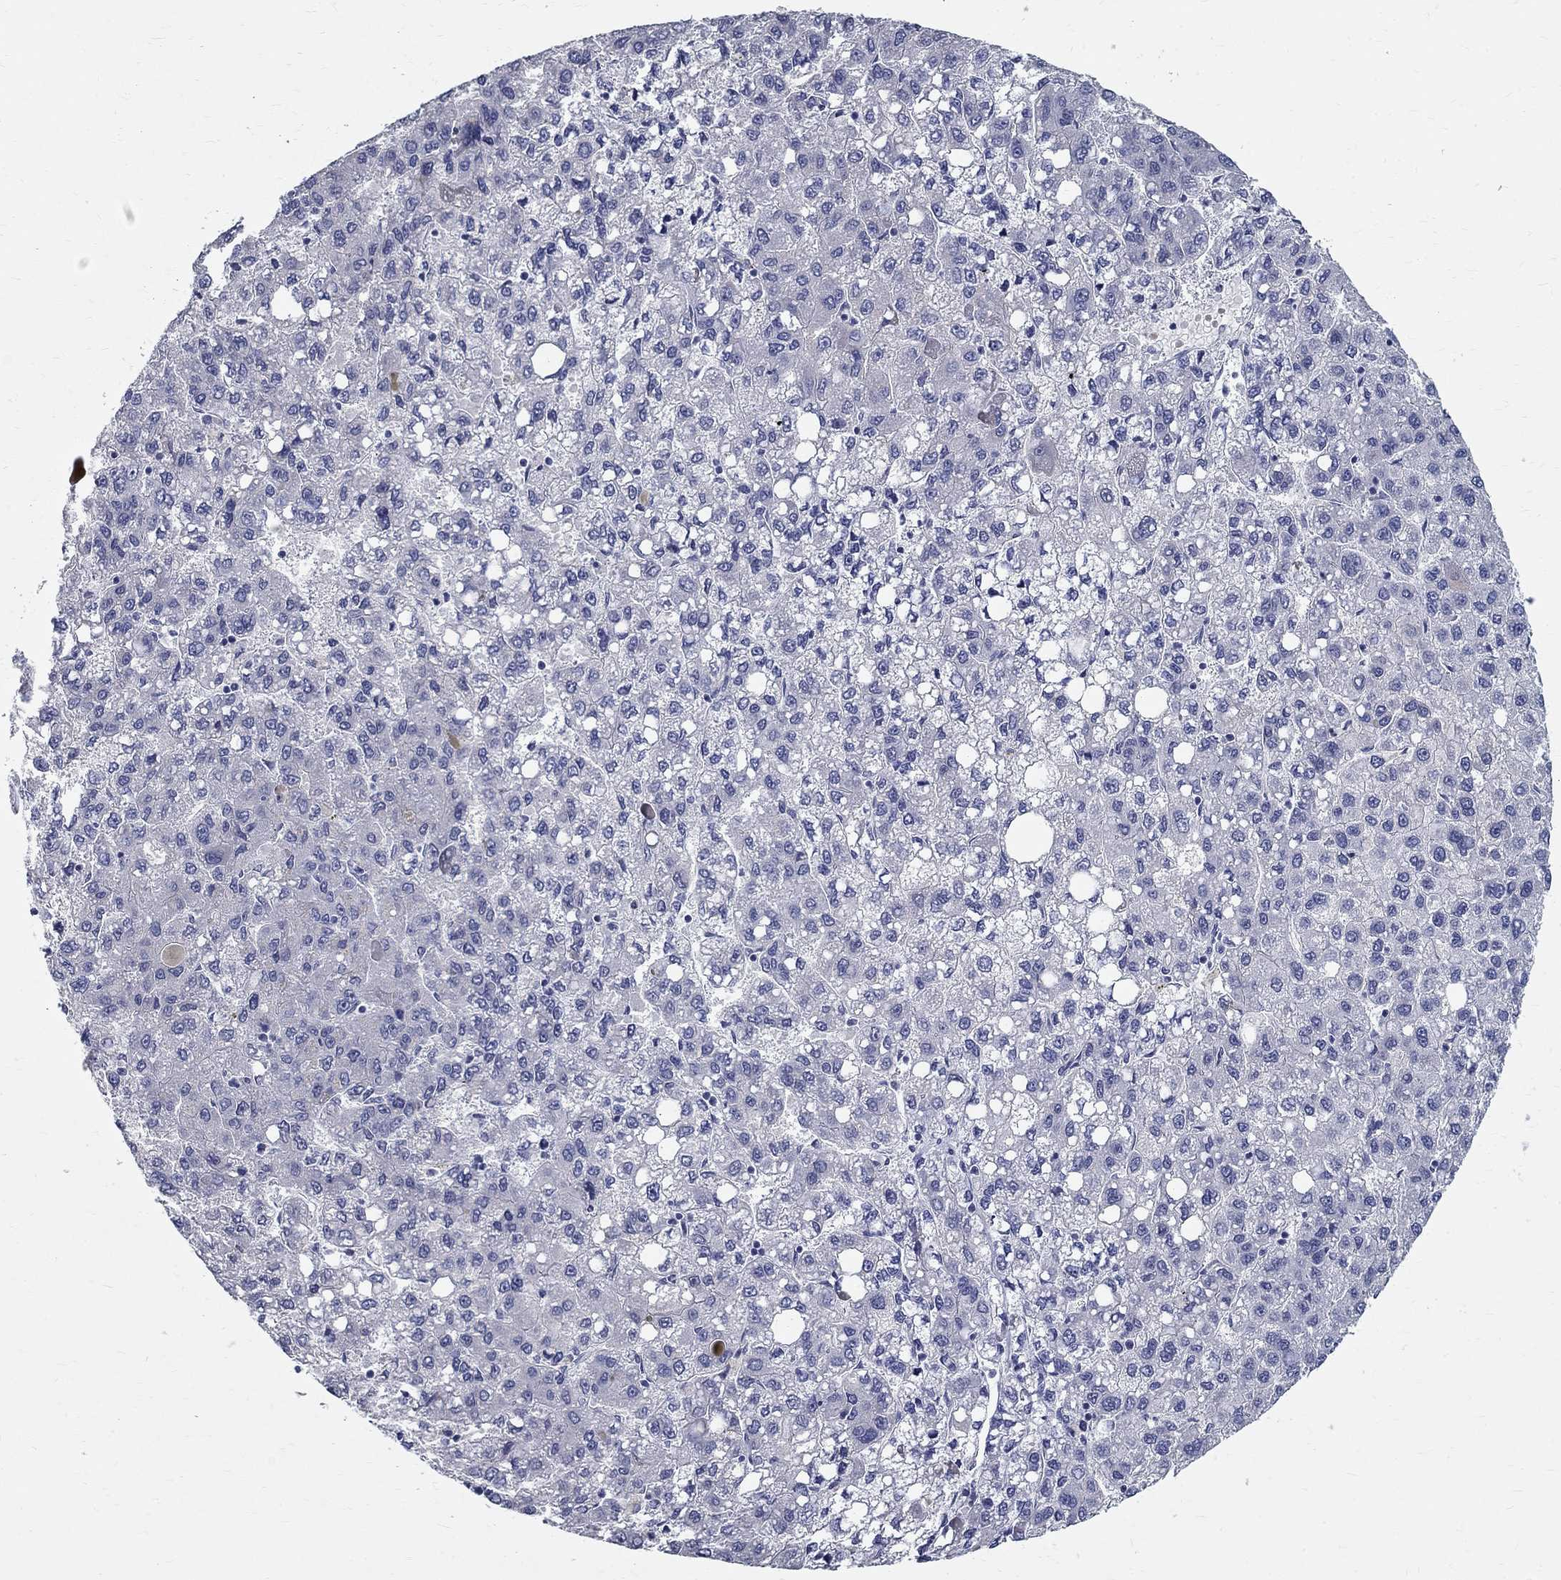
{"staining": {"intensity": "negative", "quantity": "none", "location": "none"}, "tissue": "liver cancer", "cell_type": "Tumor cells", "image_type": "cancer", "snomed": [{"axis": "morphology", "description": "Carcinoma, Hepatocellular, NOS"}, {"axis": "topography", "description": "Liver"}], "caption": "DAB (3,3'-diaminobenzidine) immunohistochemical staining of liver cancer (hepatocellular carcinoma) exhibits no significant positivity in tumor cells.", "gene": "TGM4", "patient": {"sex": "female", "age": 82}}